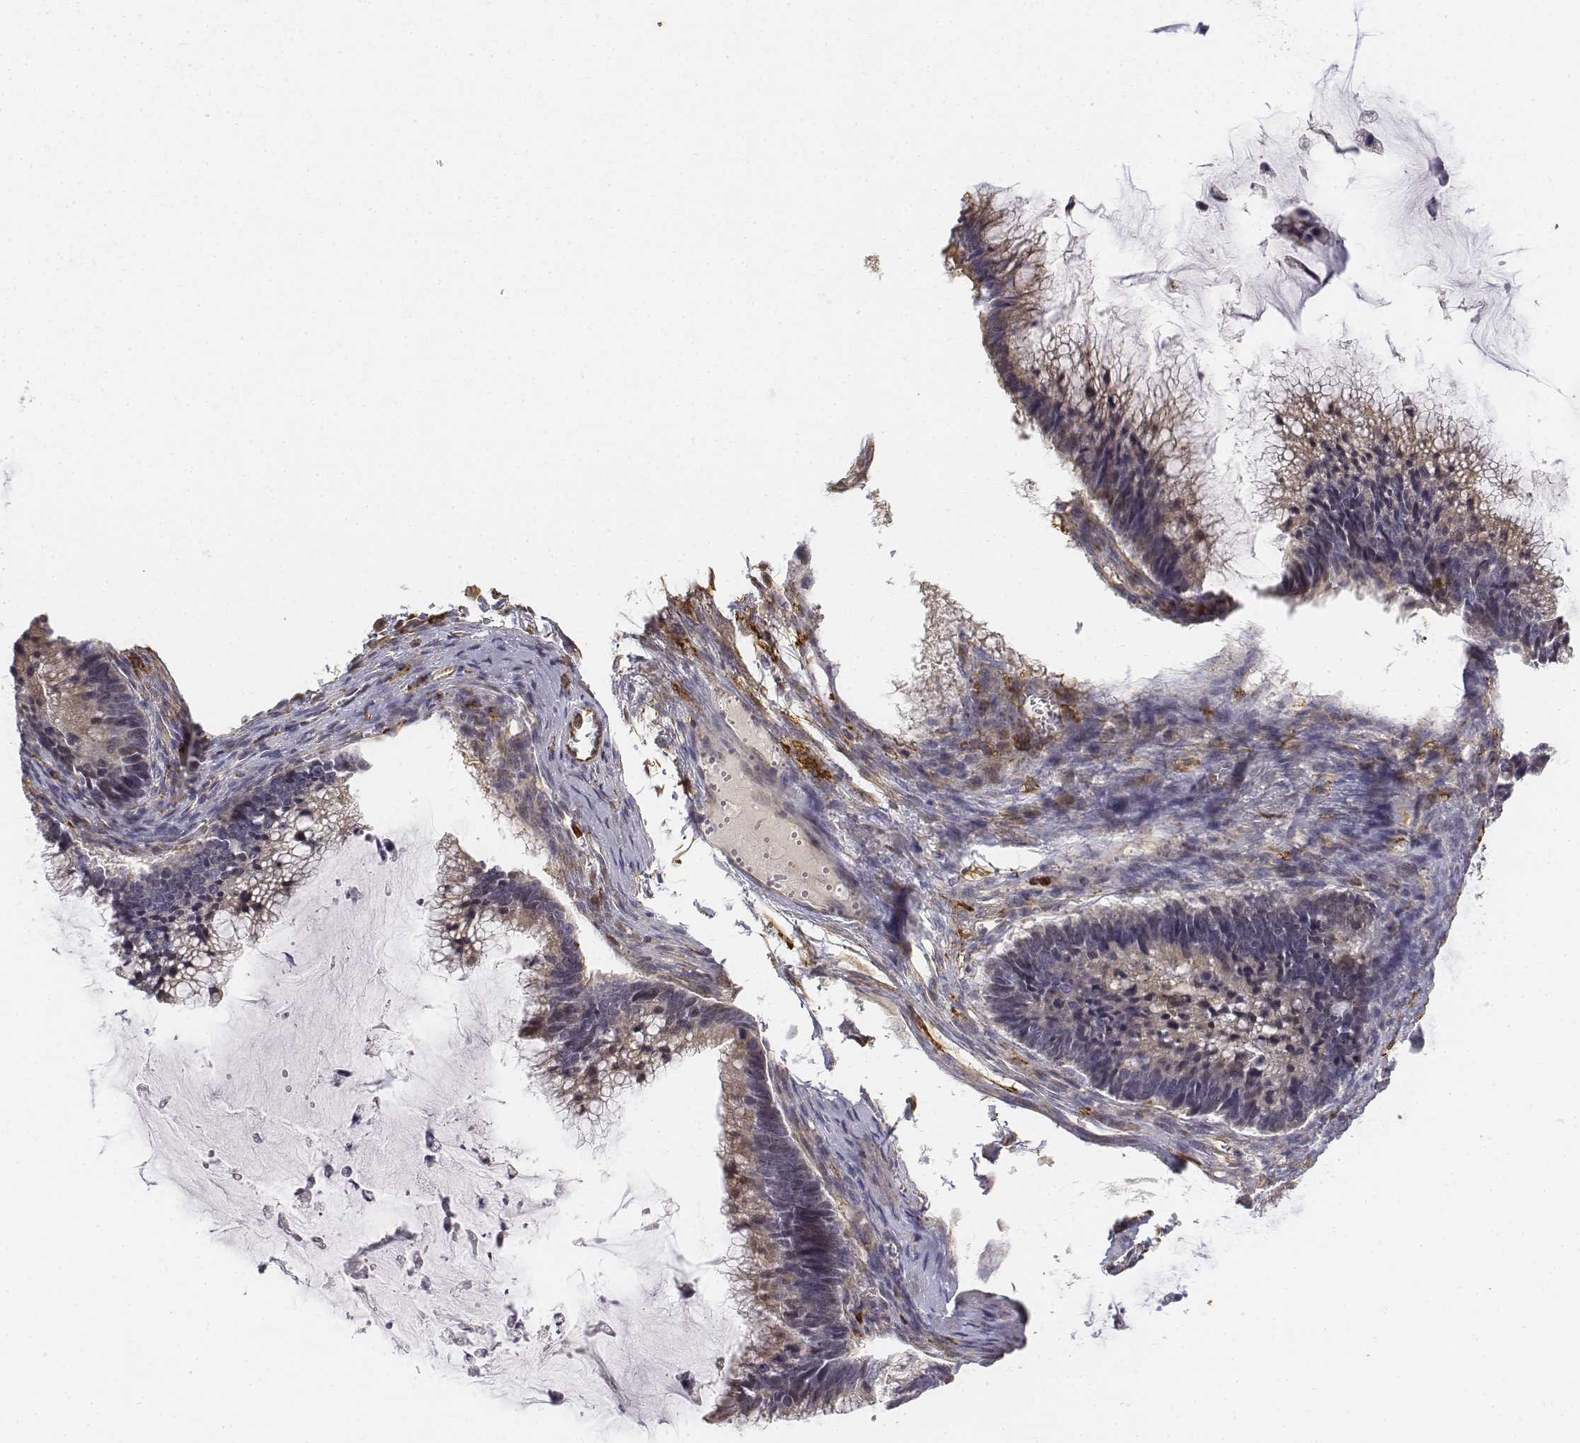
{"staining": {"intensity": "weak", "quantity": ">75%", "location": "cytoplasmic/membranous"}, "tissue": "ovarian cancer", "cell_type": "Tumor cells", "image_type": "cancer", "snomed": [{"axis": "morphology", "description": "Cystadenocarcinoma, mucinous, NOS"}, {"axis": "topography", "description": "Ovary"}], "caption": "Human mucinous cystadenocarcinoma (ovarian) stained with a brown dye displays weak cytoplasmic/membranous positive staining in approximately >75% of tumor cells.", "gene": "CD14", "patient": {"sex": "female", "age": 38}}